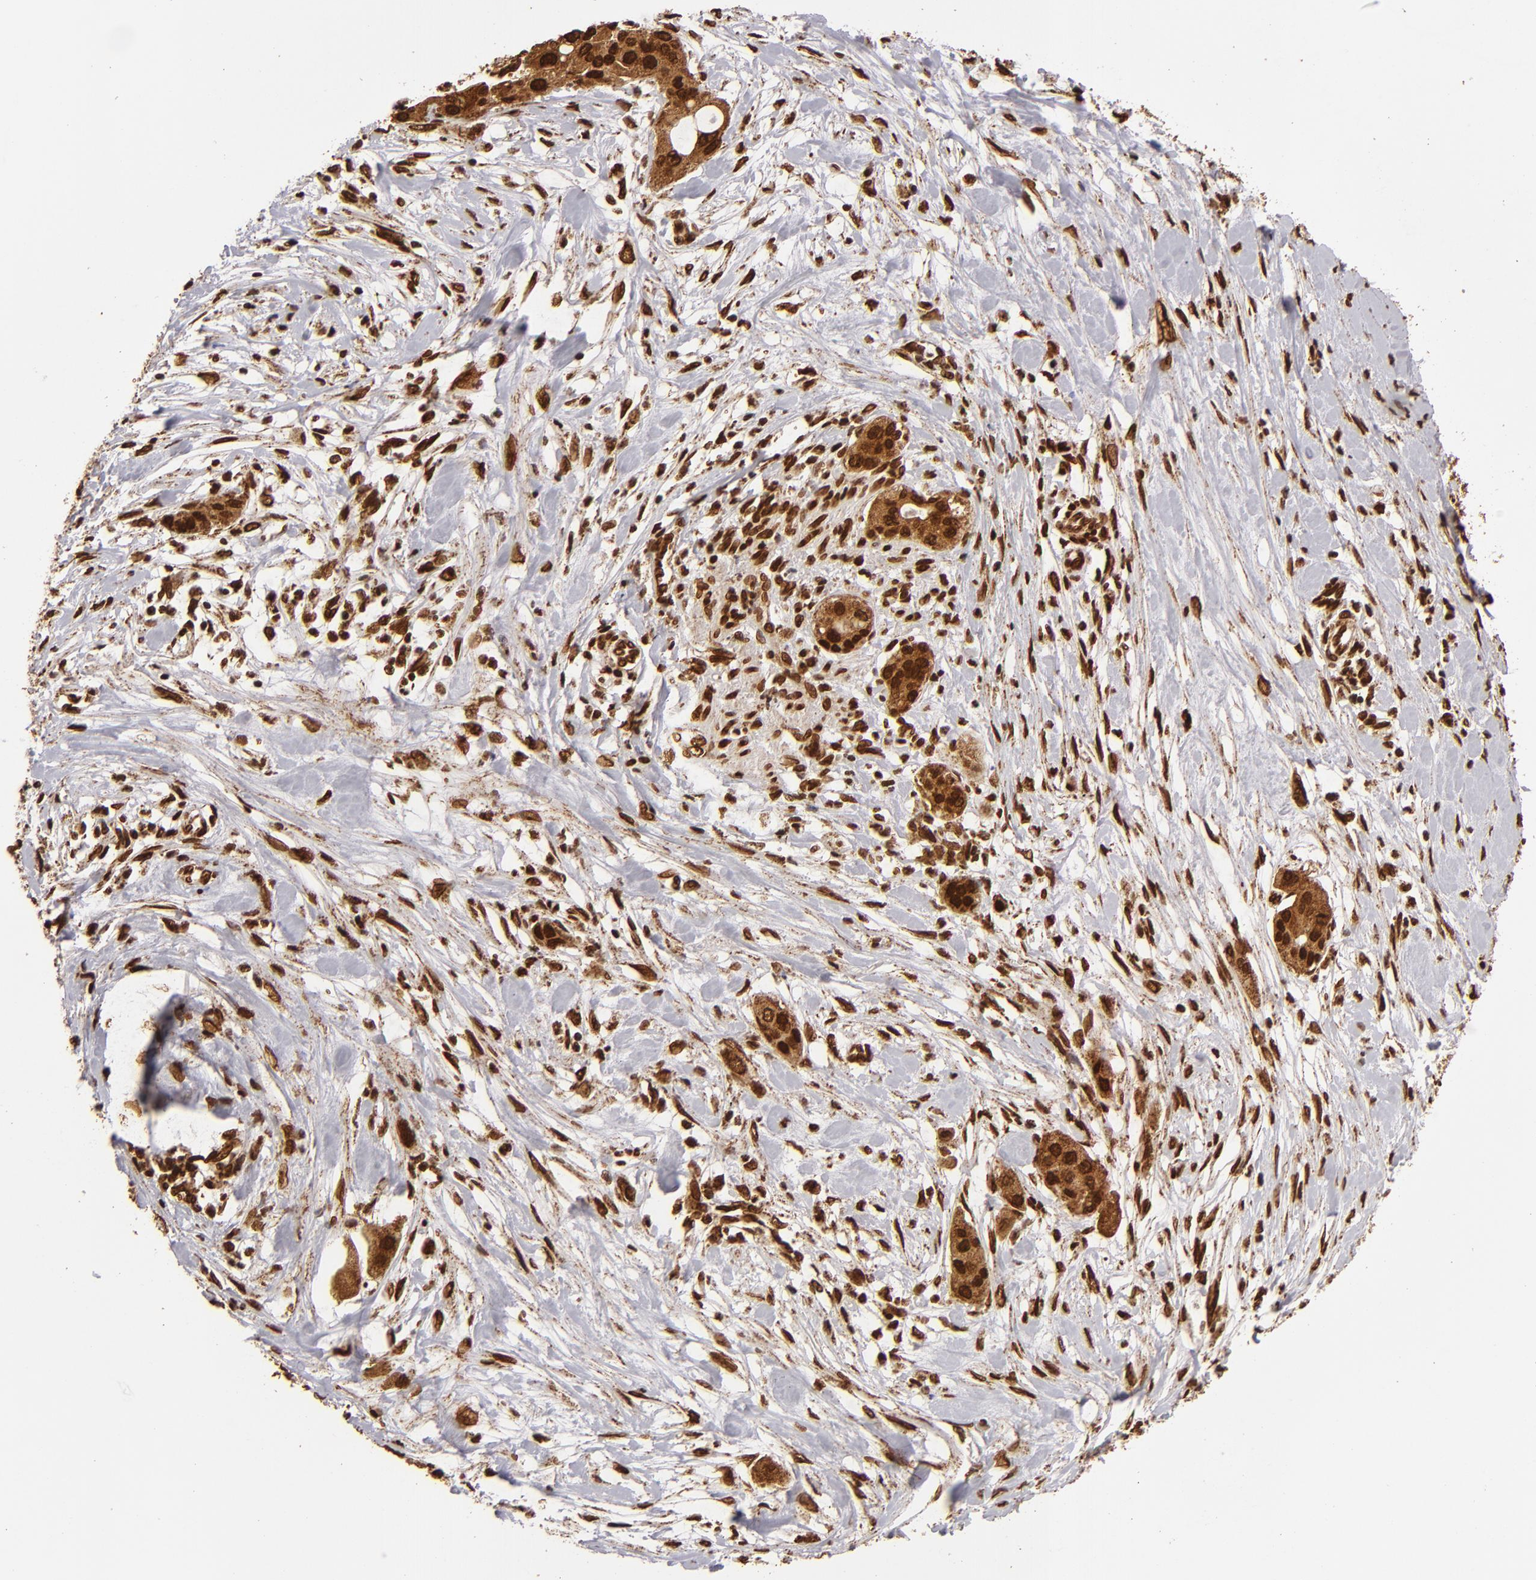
{"staining": {"intensity": "strong", "quantity": ">75%", "location": "cytoplasmic/membranous,nuclear"}, "tissue": "pancreatic cancer", "cell_type": "Tumor cells", "image_type": "cancer", "snomed": [{"axis": "morphology", "description": "Adenocarcinoma, NOS"}, {"axis": "topography", "description": "Pancreas"}], "caption": "High-power microscopy captured an immunohistochemistry micrograph of pancreatic adenocarcinoma, revealing strong cytoplasmic/membranous and nuclear expression in approximately >75% of tumor cells.", "gene": "CUL3", "patient": {"sex": "female", "age": 60}}